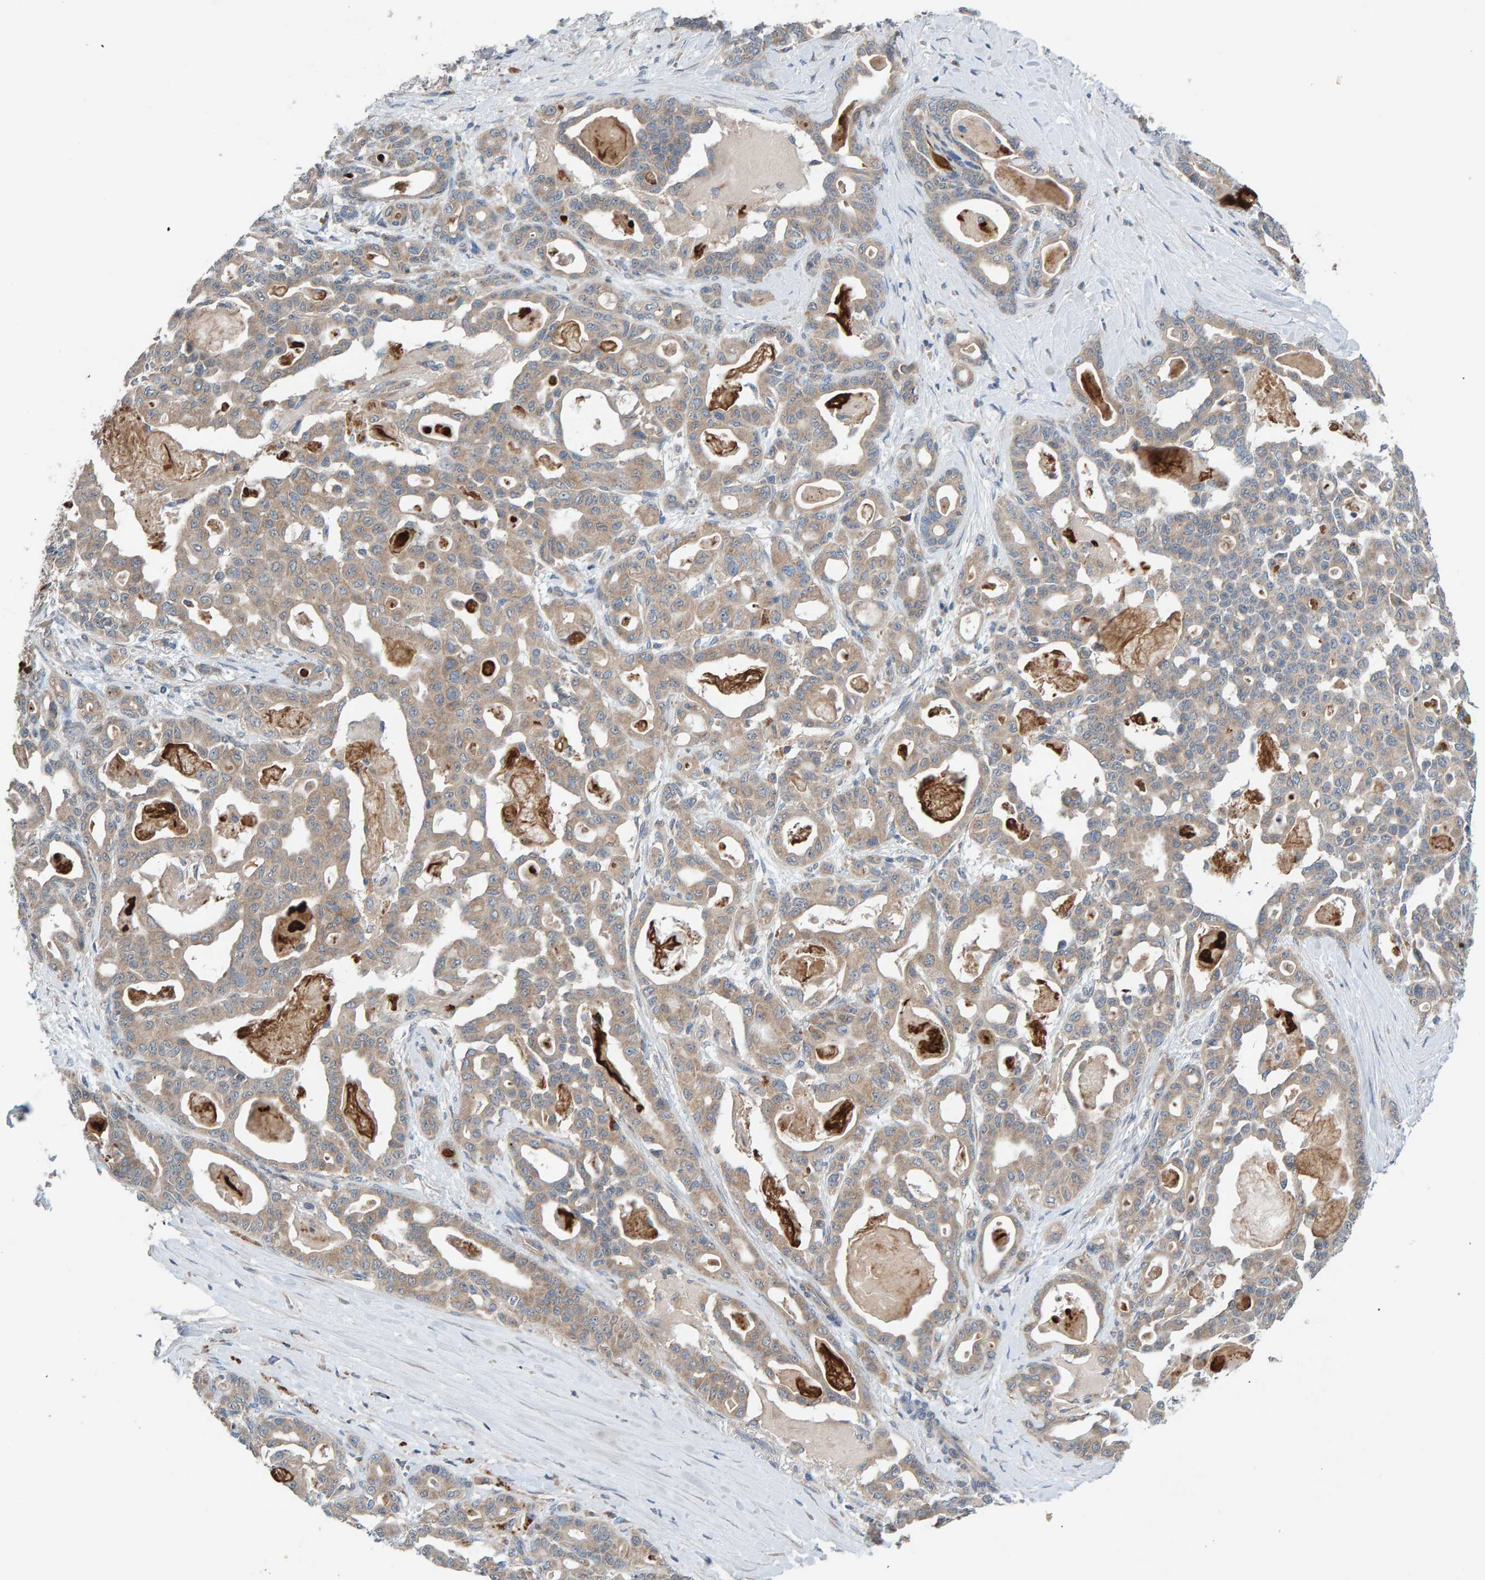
{"staining": {"intensity": "weak", "quantity": ">75%", "location": "cytoplasmic/membranous"}, "tissue": "pancreatic cancer", "cell_type": "Tumor cells", "image_type": "cancer", "snomed": [{"axis": "morphology", "description": "Adenocarcinoma, NOS"}, {"axis": "topography", "description": "Pancreas"}], "caption": "Protein expression analysis of adenocarcinoma (pancreatic) displays weak cytoplasmic/membranous expression in approximately >75% of tumor cells.", "gene": "CCM2", "patient": {"sex": "male", "age": 63}}